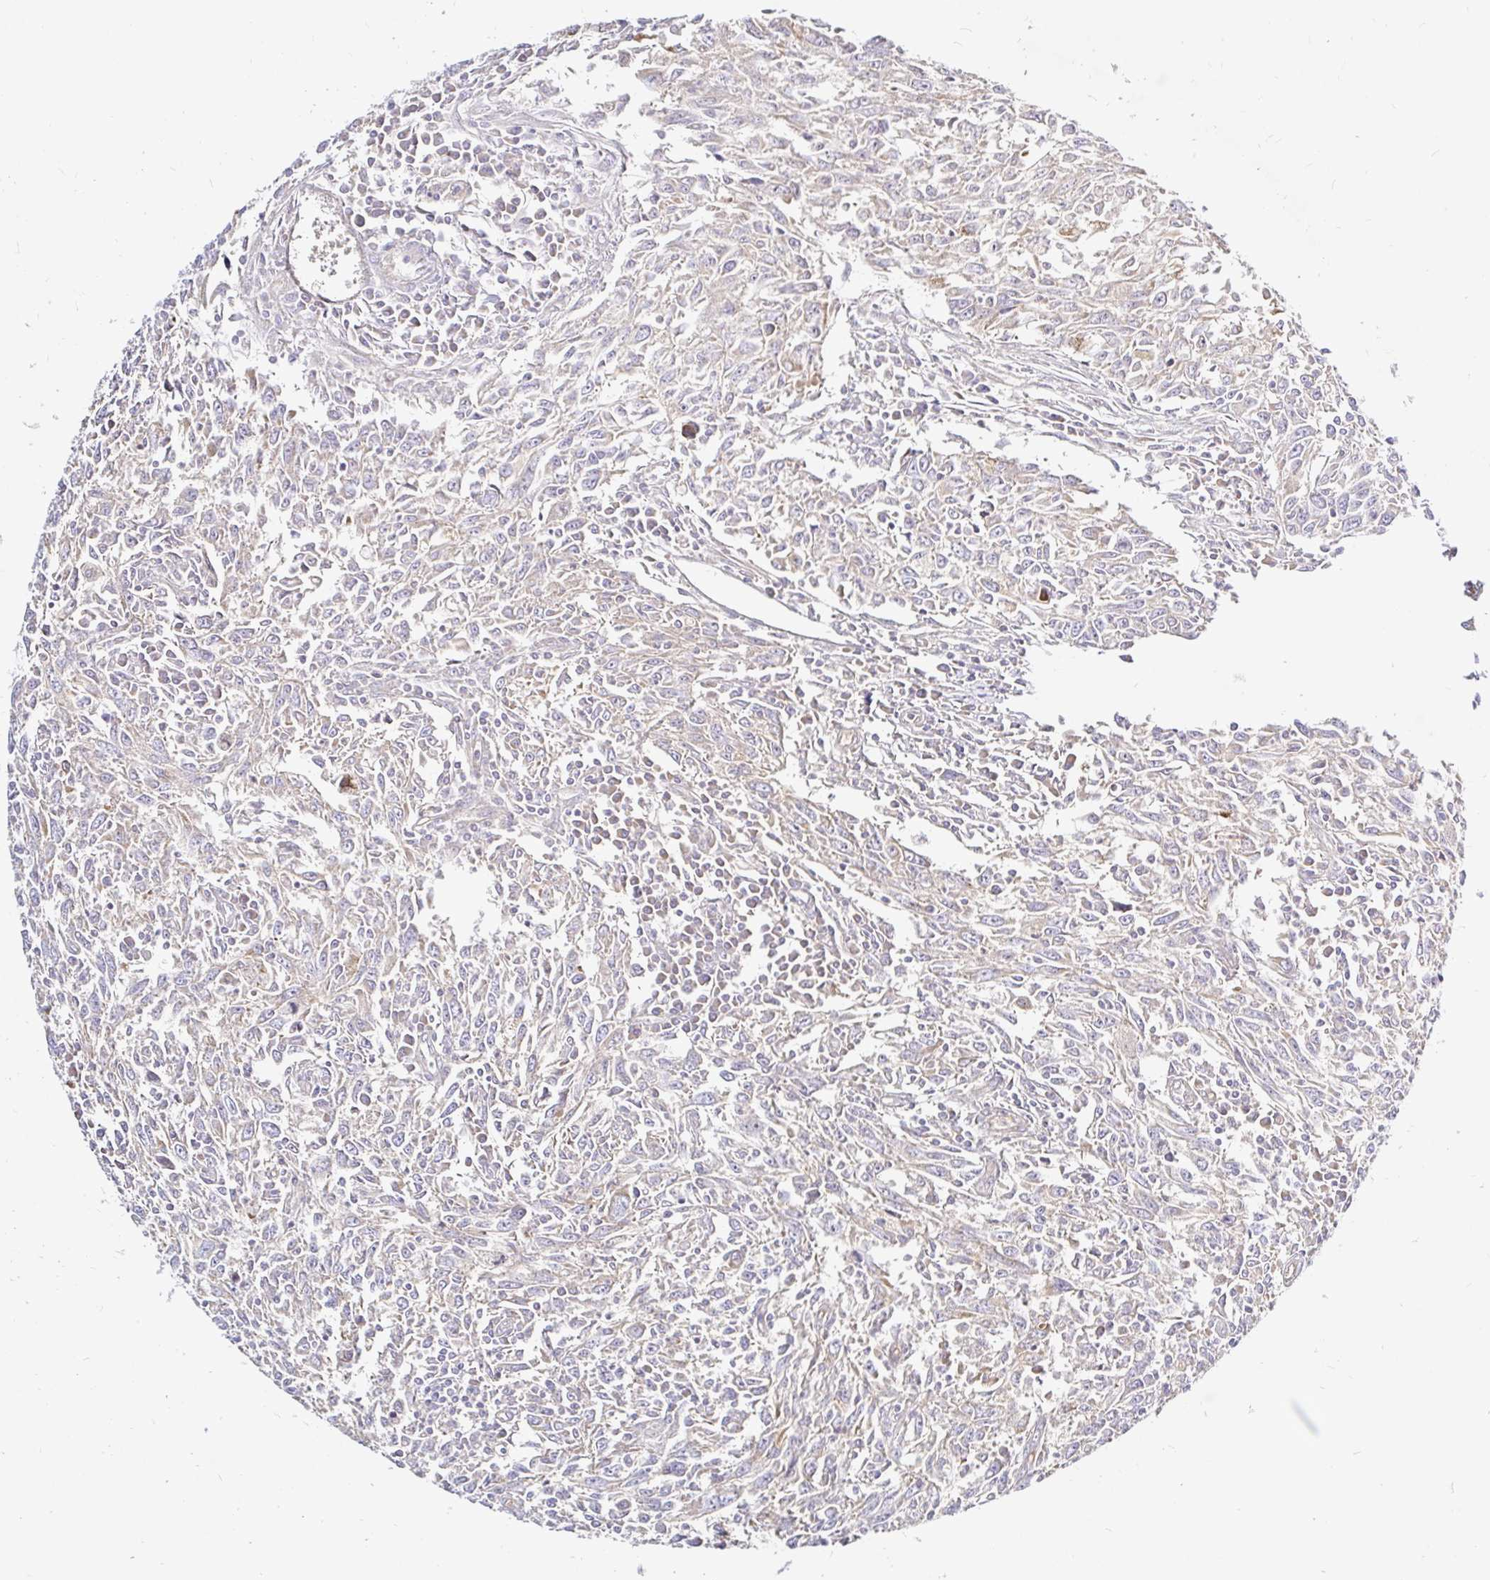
{"staining": {"intensity": "negative", "quantity": "none", "location": "none"}, "tissue": "breast cancer", "cell_type": "Tumor cells", "image_type": "cancer", "snomed": [{"axis": "morphology", "description": "Duct carcinoma"}, {"axis": "topography", "description": "Breast"}], "caption": "This is an immunohistochemistry histopathology image of human breast cancer. There is no positivity in tumor cells.", "gene": "ARHGEF37", "patient": {"sex": "female", "age": 50}}